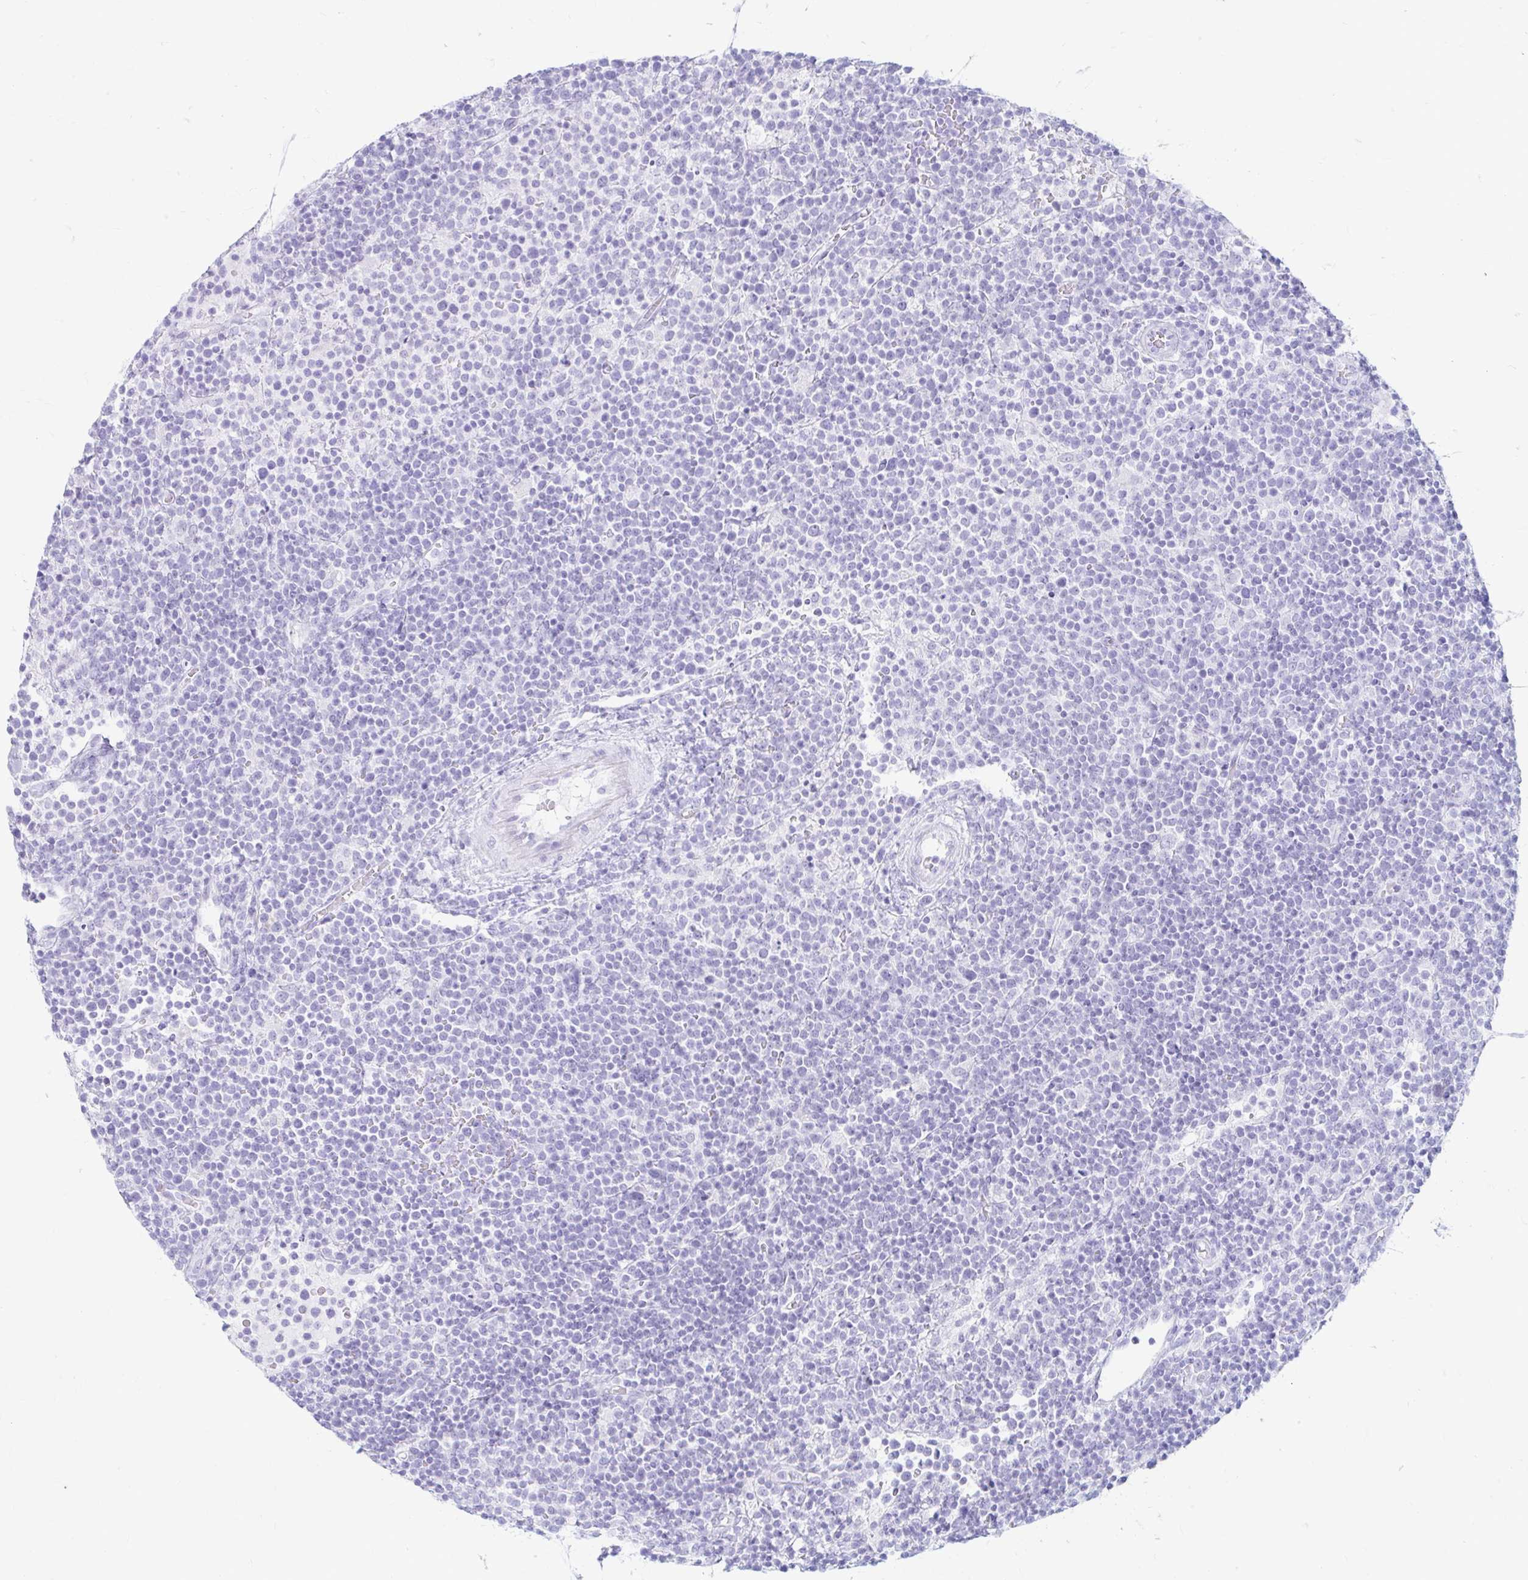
{"staining": {"intensity": "negative", "quantity": "none", "location": "none"}, "tissue": "lymphoma", "cell_type": "Tumor cells", "image_type": "cancer", "snomed": [{"axis": "morphology", "description": "Malignant lymphoma, non-Hodgkin's type, High grade"}, {"axis": "topography", "description": "Lymph node"}], "caption": "High magnification brightfield microscopy of high-grade malignant lymphoma, non-Hodgkin's type stained with DAB (brown) and counterstained with hematoxylin (blue): tumor cells show no significant positivity.", "gene": "ERICH6", "patient": {"sex": "male", "age": 61}}